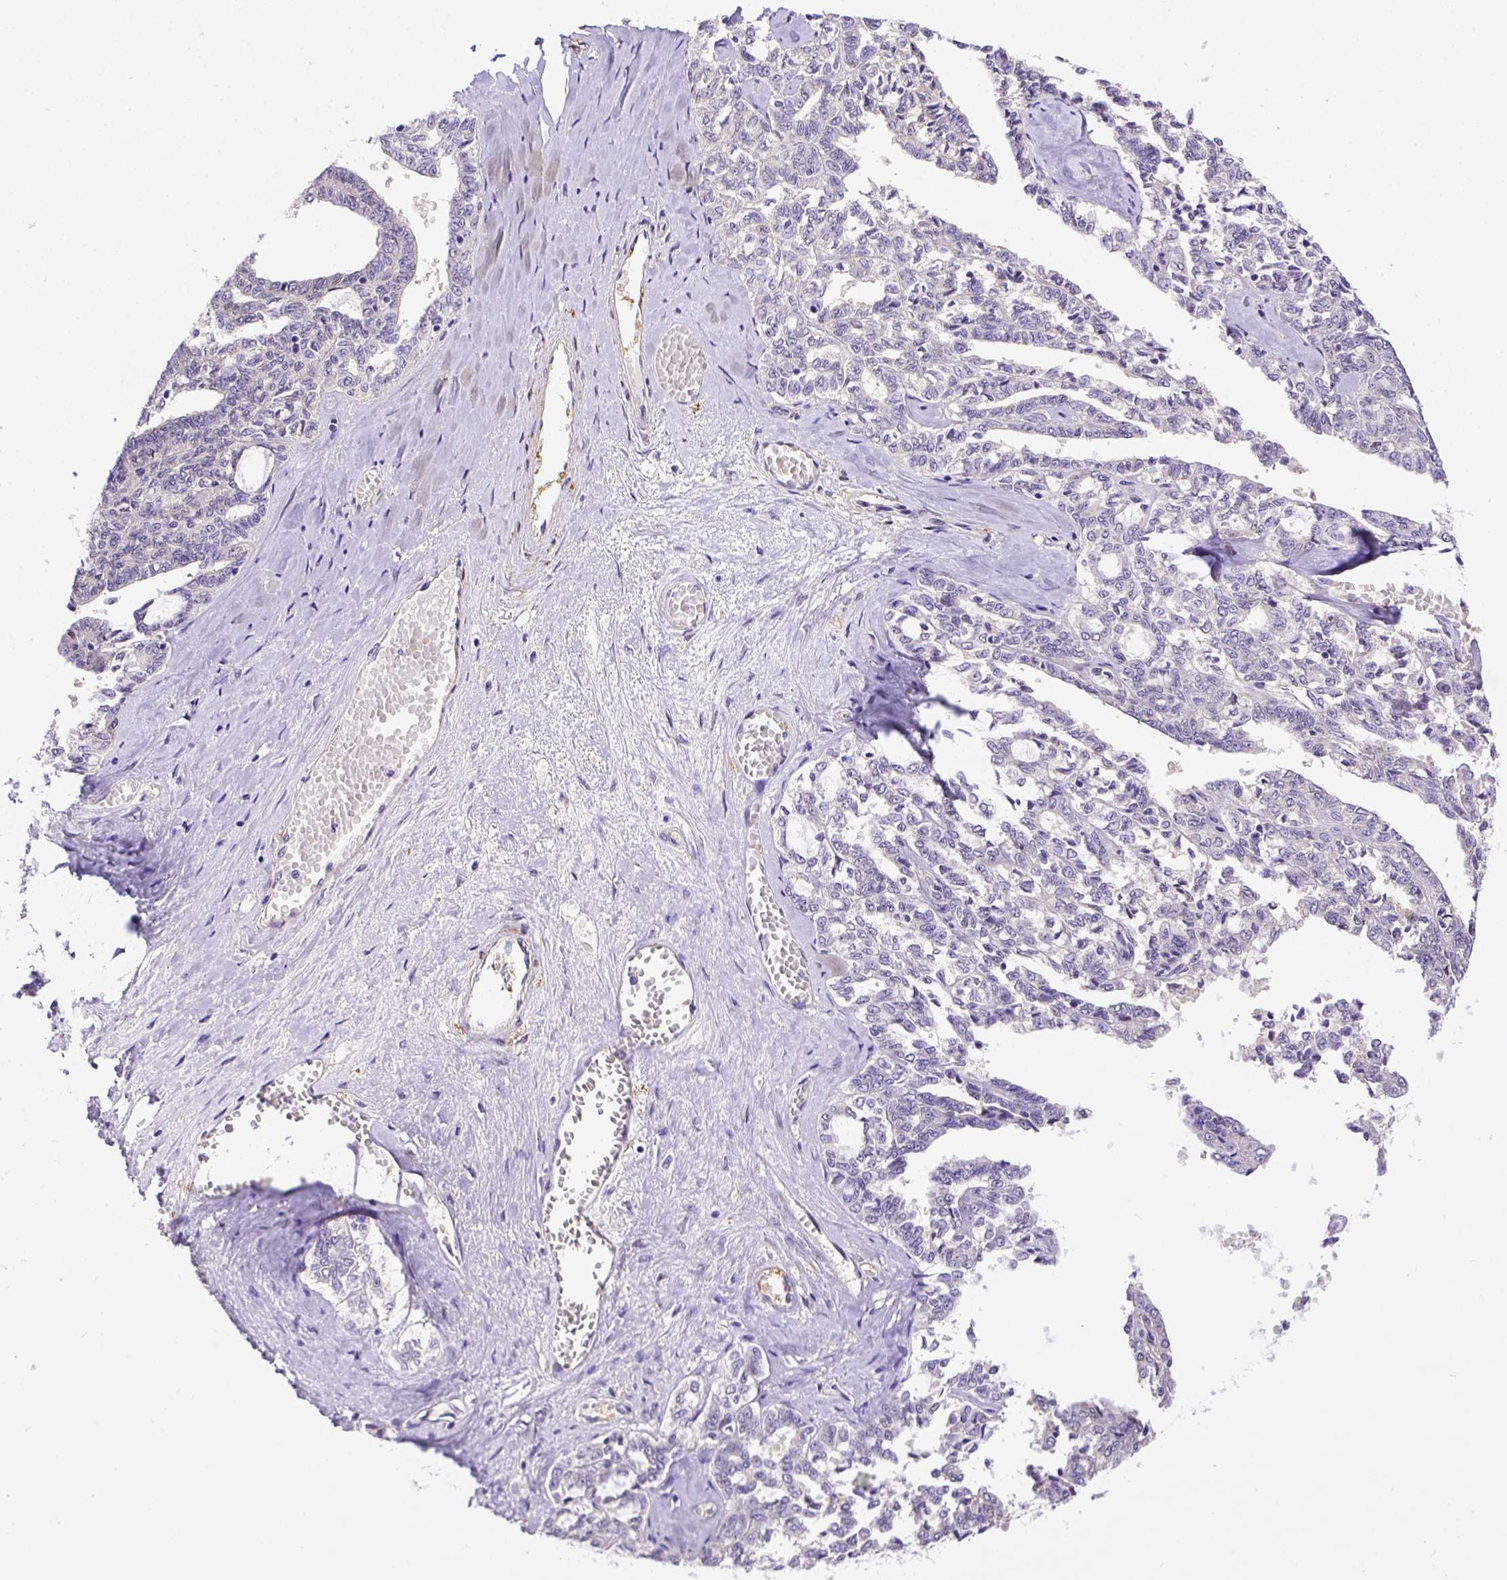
{"staining": {"intensity": "negative", "quantity": "none", "location": "none"}, "tissue": "ovarian cancer", "cell_type": "Tumor cells", "image_type": "cancer", "snomed": [{"axis": "morphology", "description": "Cystadenocarcinoma, serous, NOS"}, {"axis": "topography", "description": "Ovary"}], "caption": "An immunohistochemistry (IHC) micrograph of ovarian serous cystadenocarcinoma is shown. There is no staining in tumor cells of ovarian serous cystadenocarcinoma. Nuclei are stained in blue.", "gene": "BTN1A1", "patient": {"sex": "female", "age": 71}}